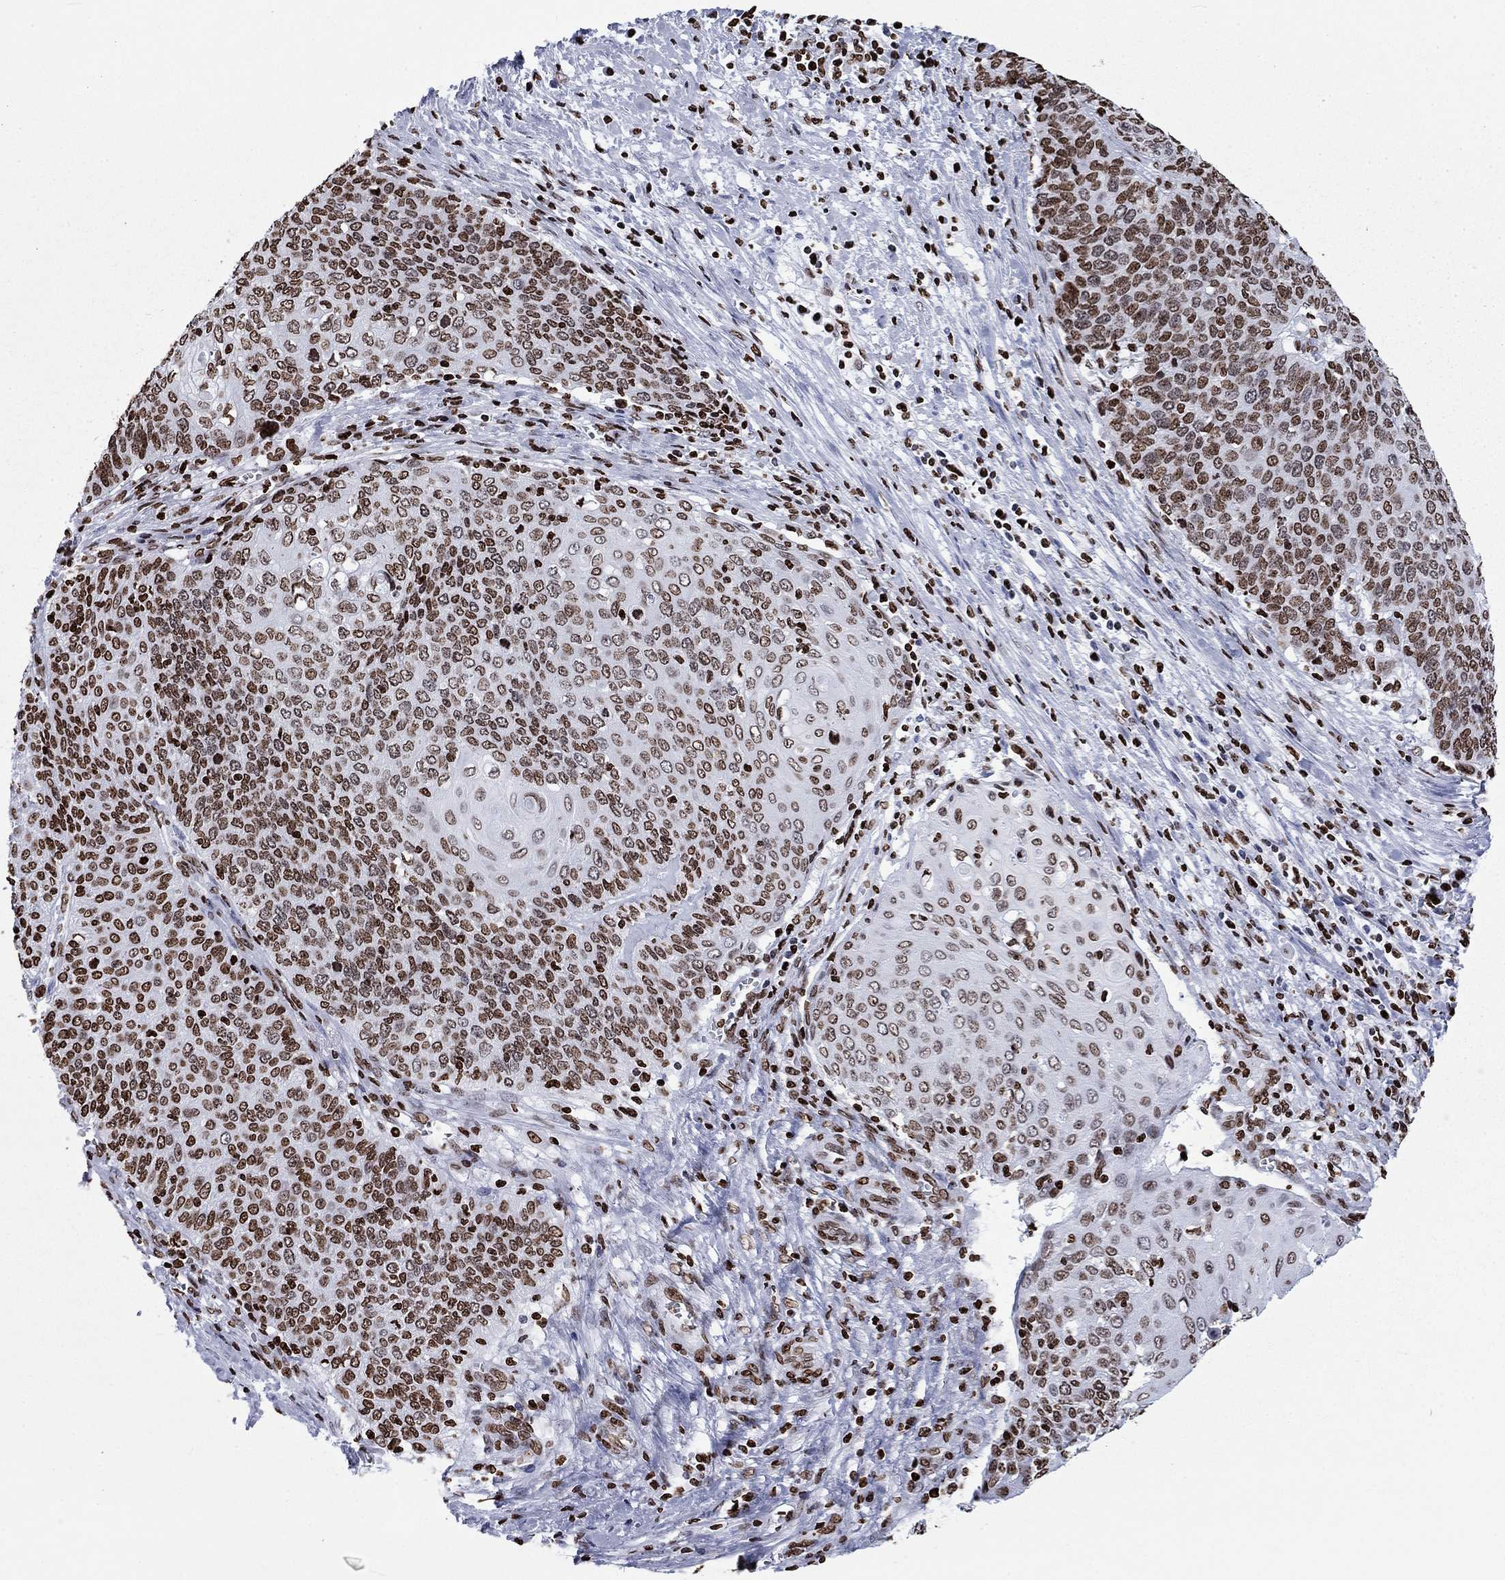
{"staining": {"intensity": "strong", "quantity": "25%-75%", "location": "nuclear"}, "tissue": "cervical cancer", "cell_type": "Tumor cells", "image_type": "cancer", "snomed": [{"axis": "morphology", "description": "Squamous cell carcinoma, NOS"}, {"axis": "topography", "description": "Cervix"}], "caption": "Protein analysis of cervical cancer (squamous cell carcinoma) tissue shows strong nuclear expression in approximately 25%-75% of tumor cells. Nuclei are stained in blue.", "gene": "H1-5", "patient": {"sex": "female", "age": 39}}